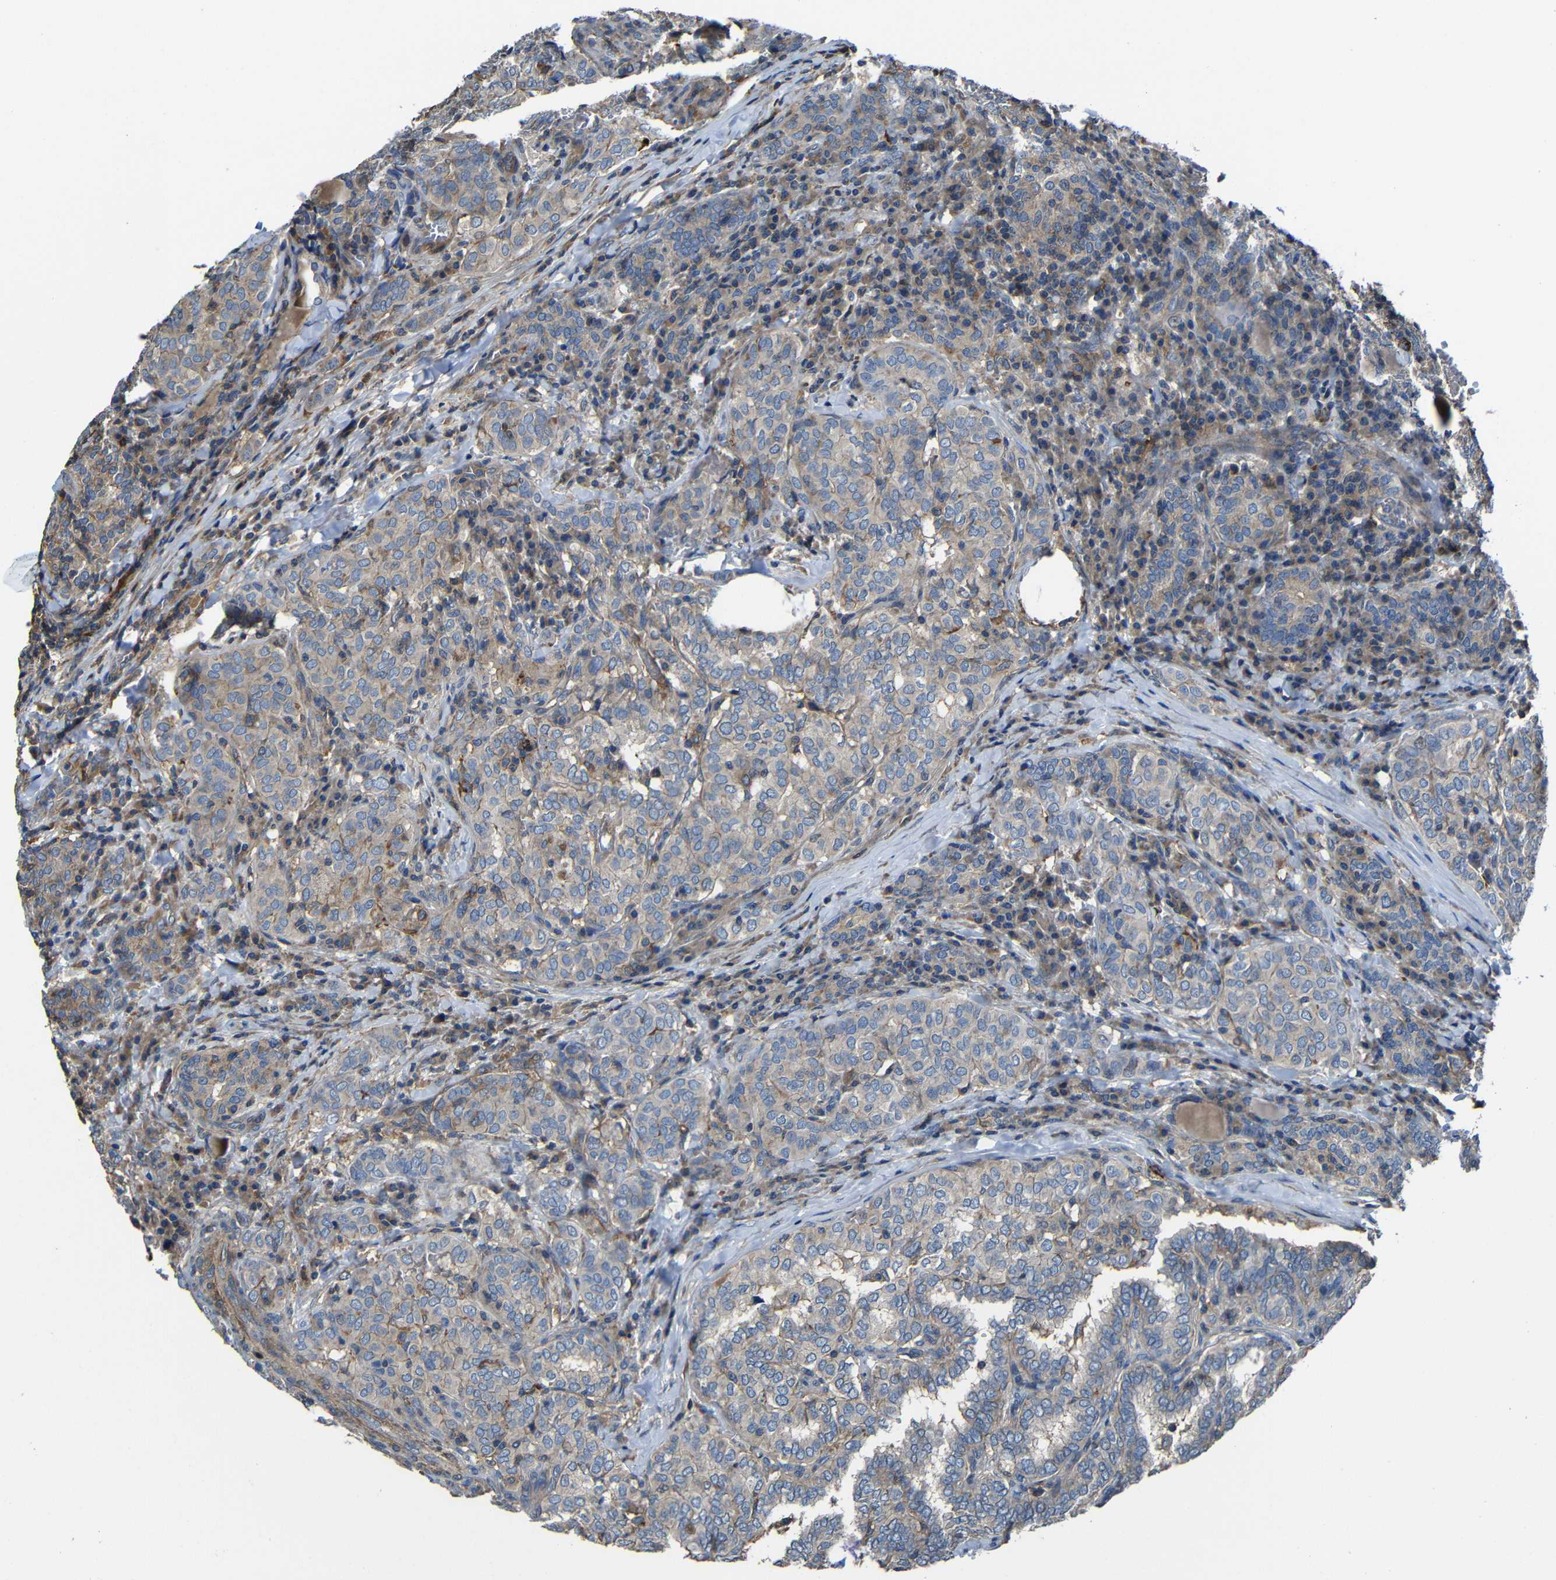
{"staining": {"intensity": "moderate", "quantity": ">75%", "location": "cytoplasmic/membranous"}, "tissue": "thyroid cancer", "cell_type": "Tumor cells", "image_type": "cancer", "snomed": [{"axis": "morphology", "description": "Papillary adenocarcinoma, NOS"}, {"axis": "topography", "description": "Thyroid gland"}], "caption": "Human thyroid cancer (papillary adenocarcinoma) stained for a protein (brown) shows moderate cytoplasmic/membranous positive expression in about >75% of tumor cells.", "gene": "GDI1", "patient": {"sex": "female", "age": 30}}